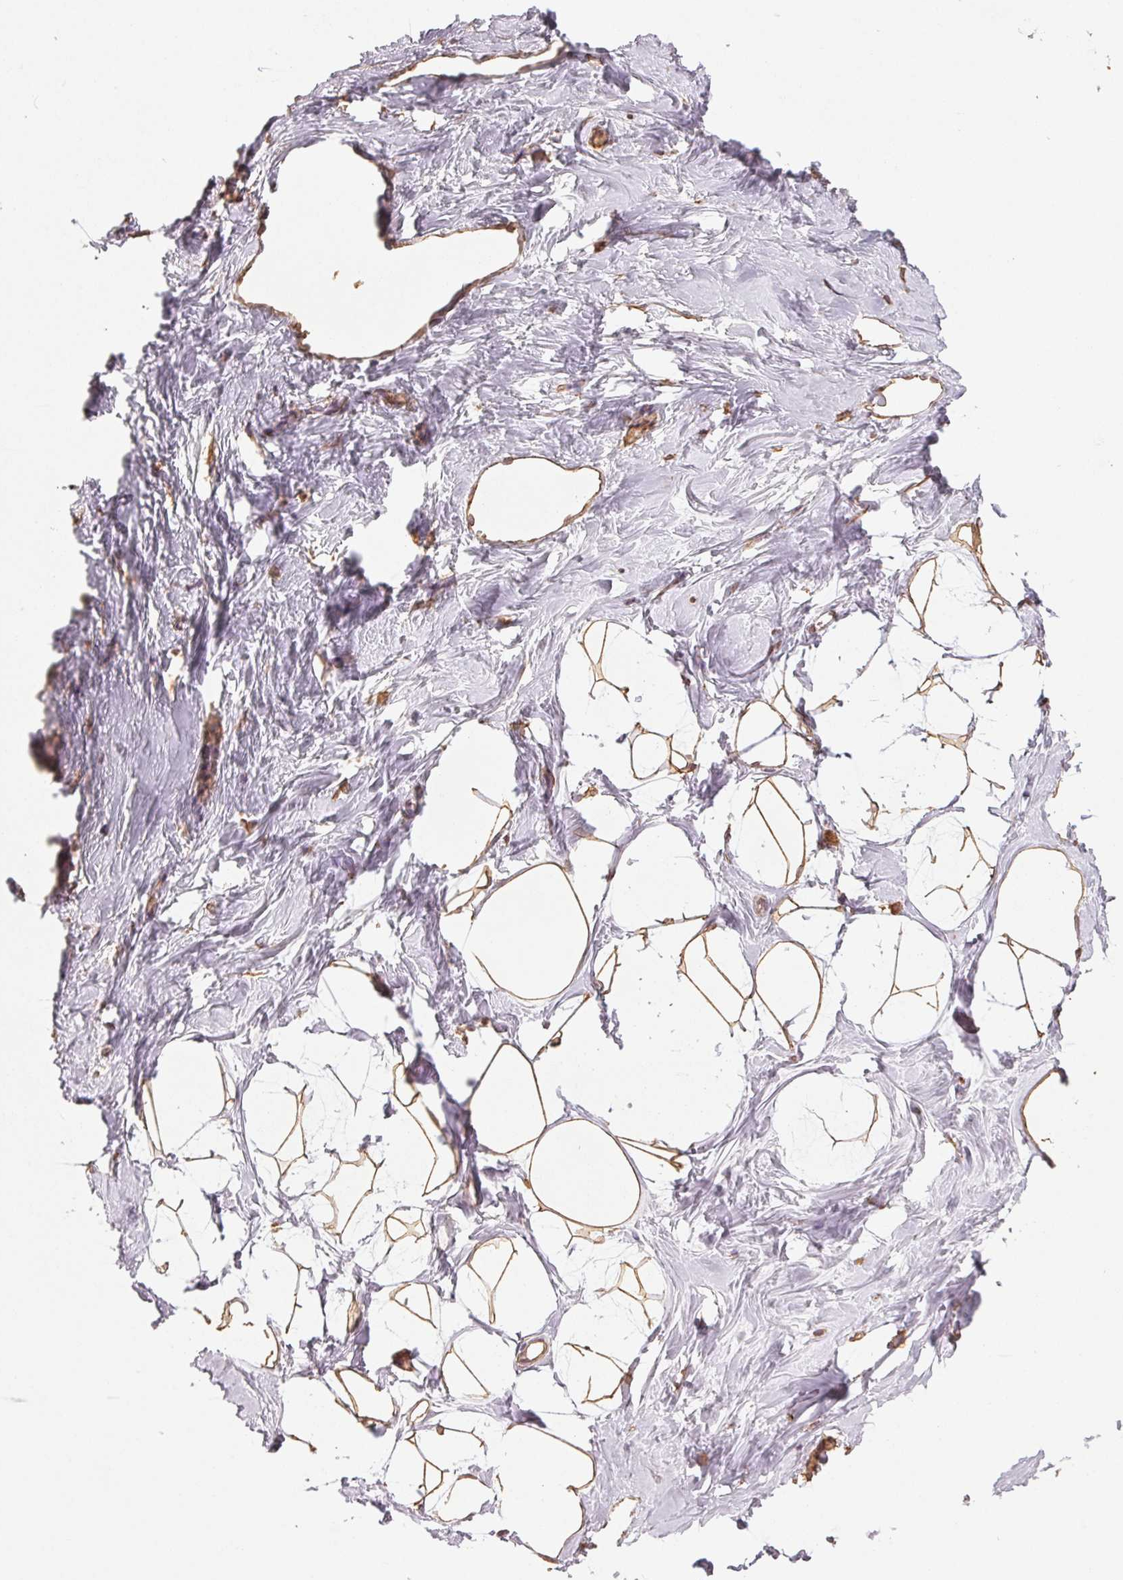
{"staining": {"intensity": "strong", "quantity": ">75%", "location": "cytoplasmic/membranous"}, "tissue": "breast", "cell_type": "Adipocytes", "image_type": "normal", "snomed": [{"axis": "morphology", "description": "Normal tissue, NOS"}, {"axis": "topography", "description": "Breast"}], "caption": "Immunohistochemical staining of benign breast demonstrates high levels of strong cytoplasmic/membranous positivity in about >75% of adipocytes.", "gene": "COL7A1", "patient": {"sex": "female", "age": 32}}